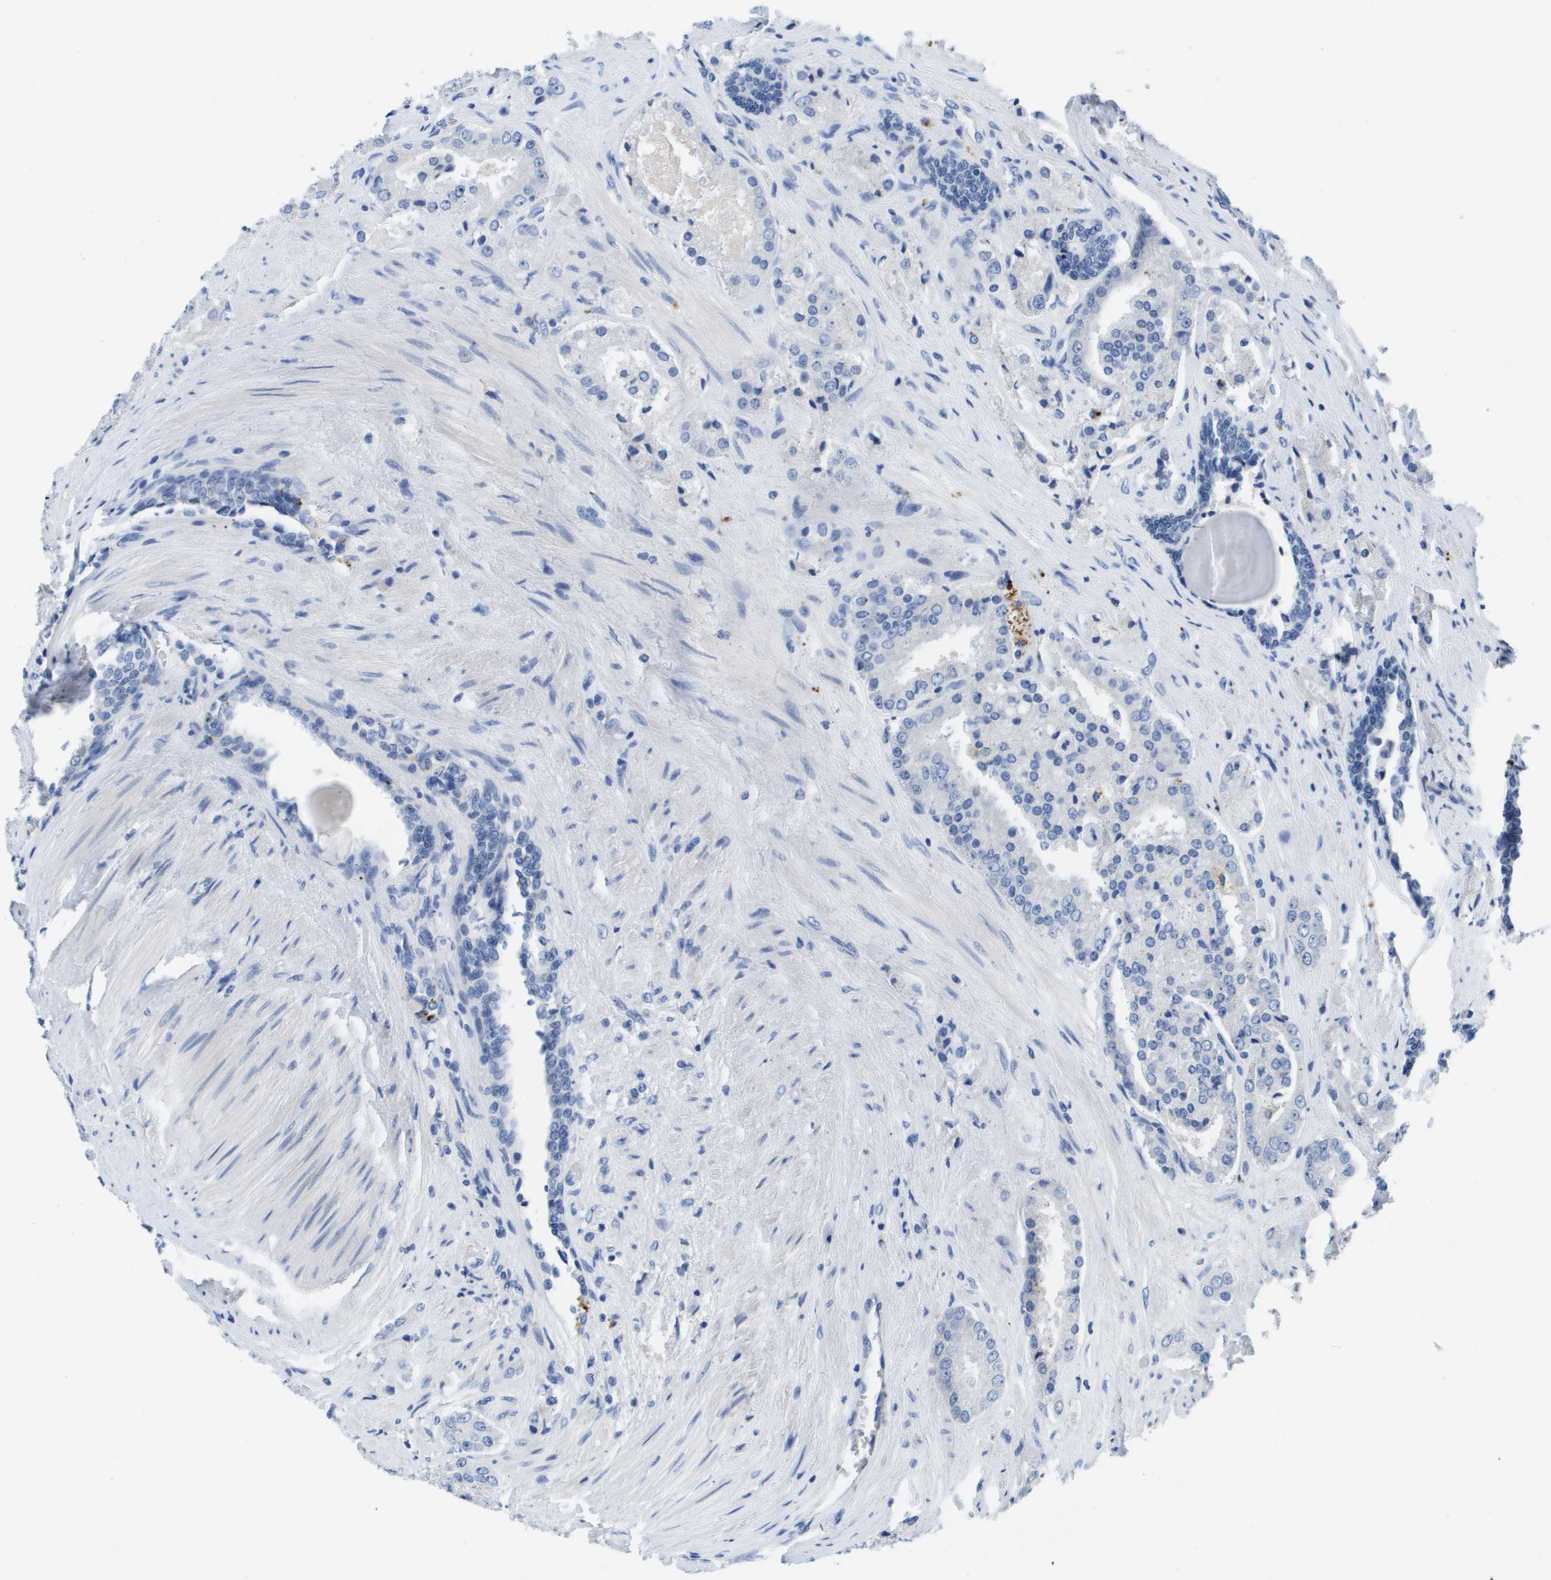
{"staining": {"intensity": "negative", "quantity": "none", "location": "none"}, "tissue": "prostate cancer", "cell_type": "Tumor cells", "image_type": "cancer", "snomed": [{"axis": "morphology", "description": "Adenocarcinoma, High grade"}, {"axis": "topography", "description": "Prostate"}], "caption": "Immunohistochemistry of adenocarcinoma (high-grade) (prostate) reveals no positivity in tumor cells. (DAB immunohistochemistry (IHC), high magnification).", "gene": "MS4A1", "patient": {"sex": "male", "age": 65}}